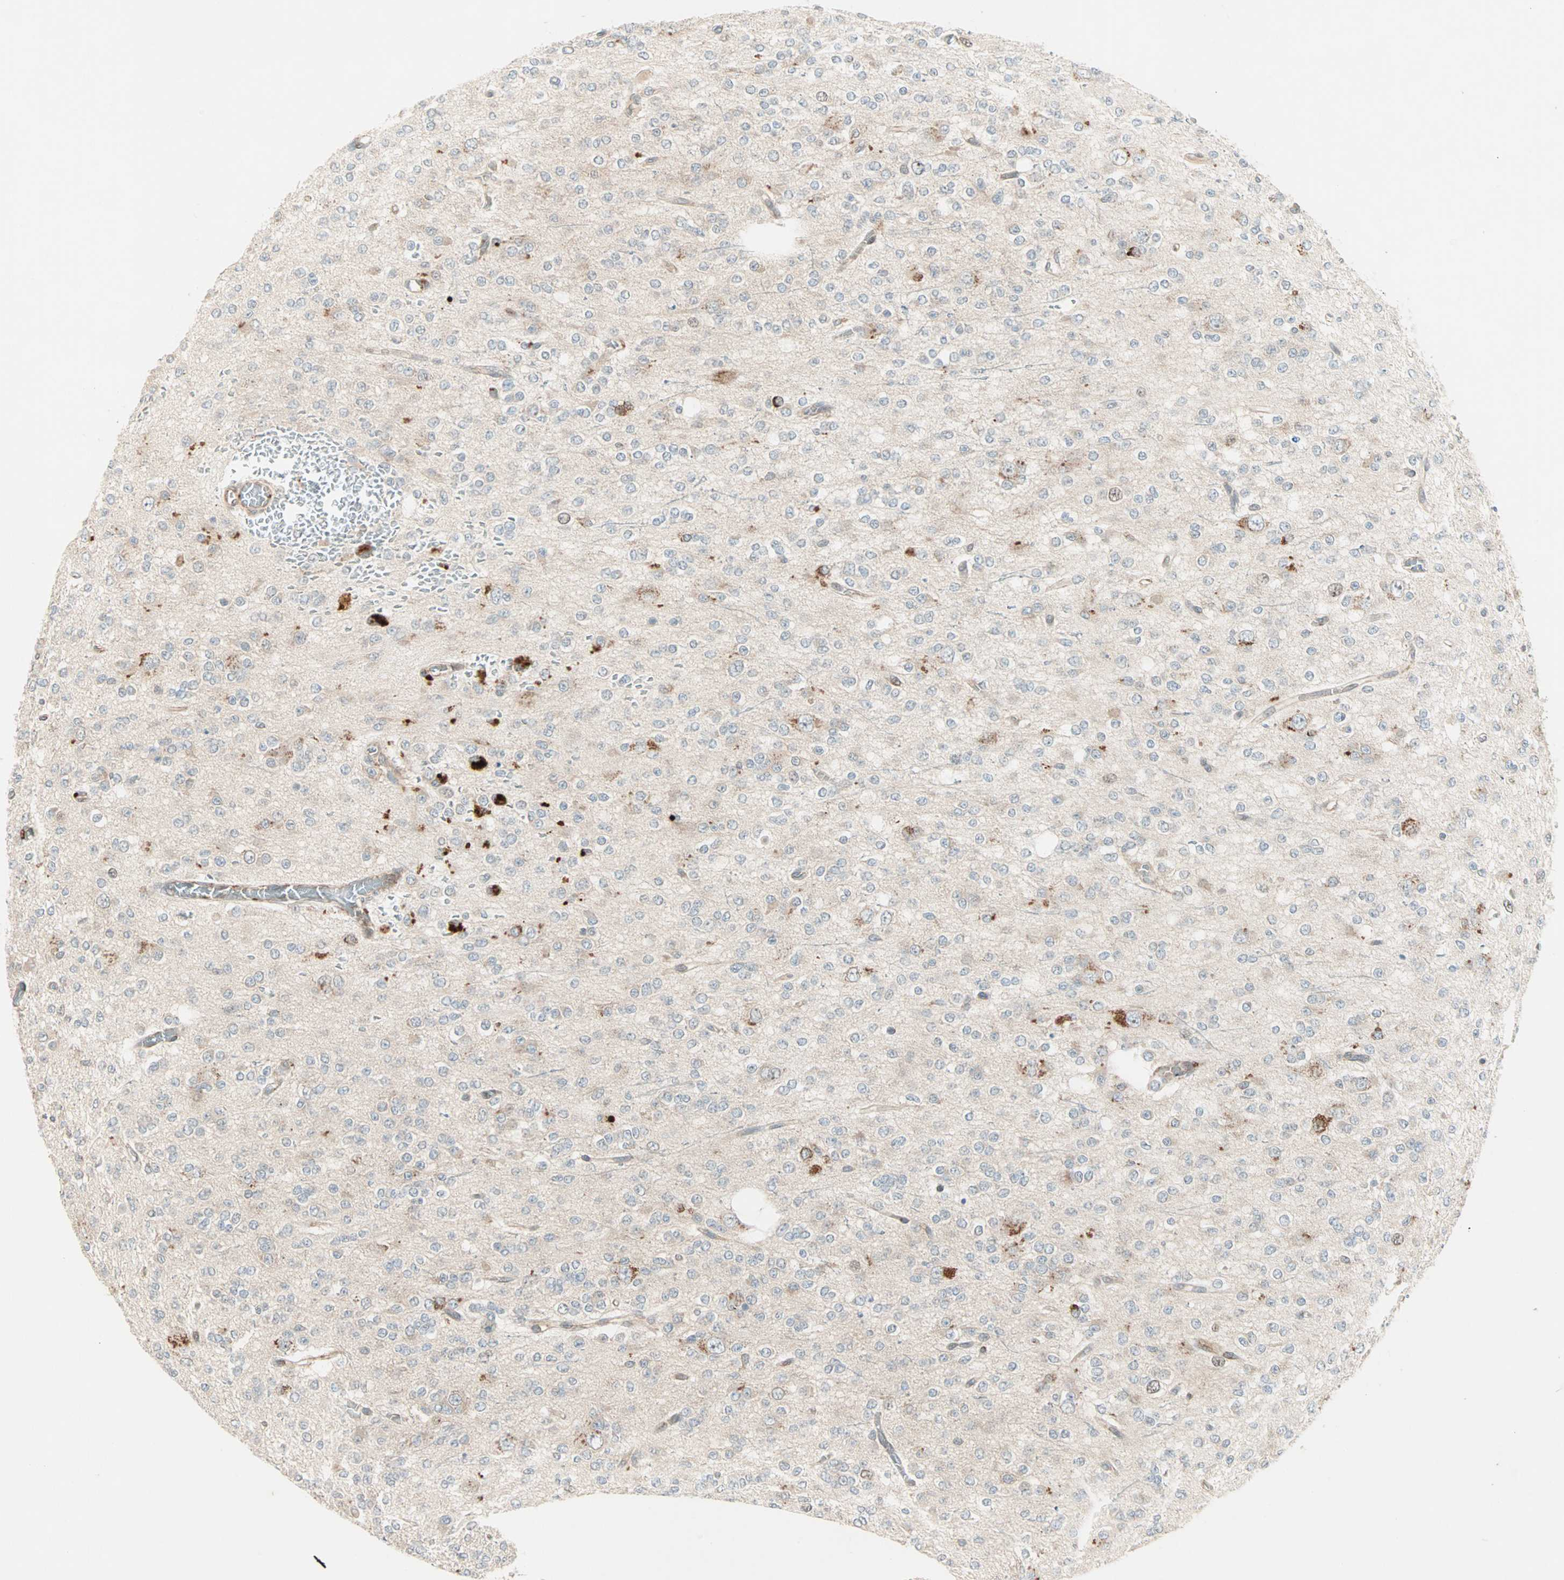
{"staining": {"intensity": "weak", "quantity": "<25%", "location": "cytoplasmic/membranous"}, "tissue": "glioma", "cell_type": "Tumor cells", "image_type": "cancer", "snomed": [{"axis": "morphology", "description": "Glioma, malignant, Low grade"}, {"axis": "topography", "description": "Brain"}], "caption": "DAB (3,3'-diaminobenzidine) immunohistochemical staining of human malignant low-grade glioma demonstrates no significant positivity in tumor cells. The staining was performed using DAB (3,3'-diaminobenzidine) to visualize the protein expression in brown, while the nuclei were stained in blue with hematoxylin (Magnification: 20x).", "gene": "ZNF37A", "patient": {"sex": "male", "age": 38}}